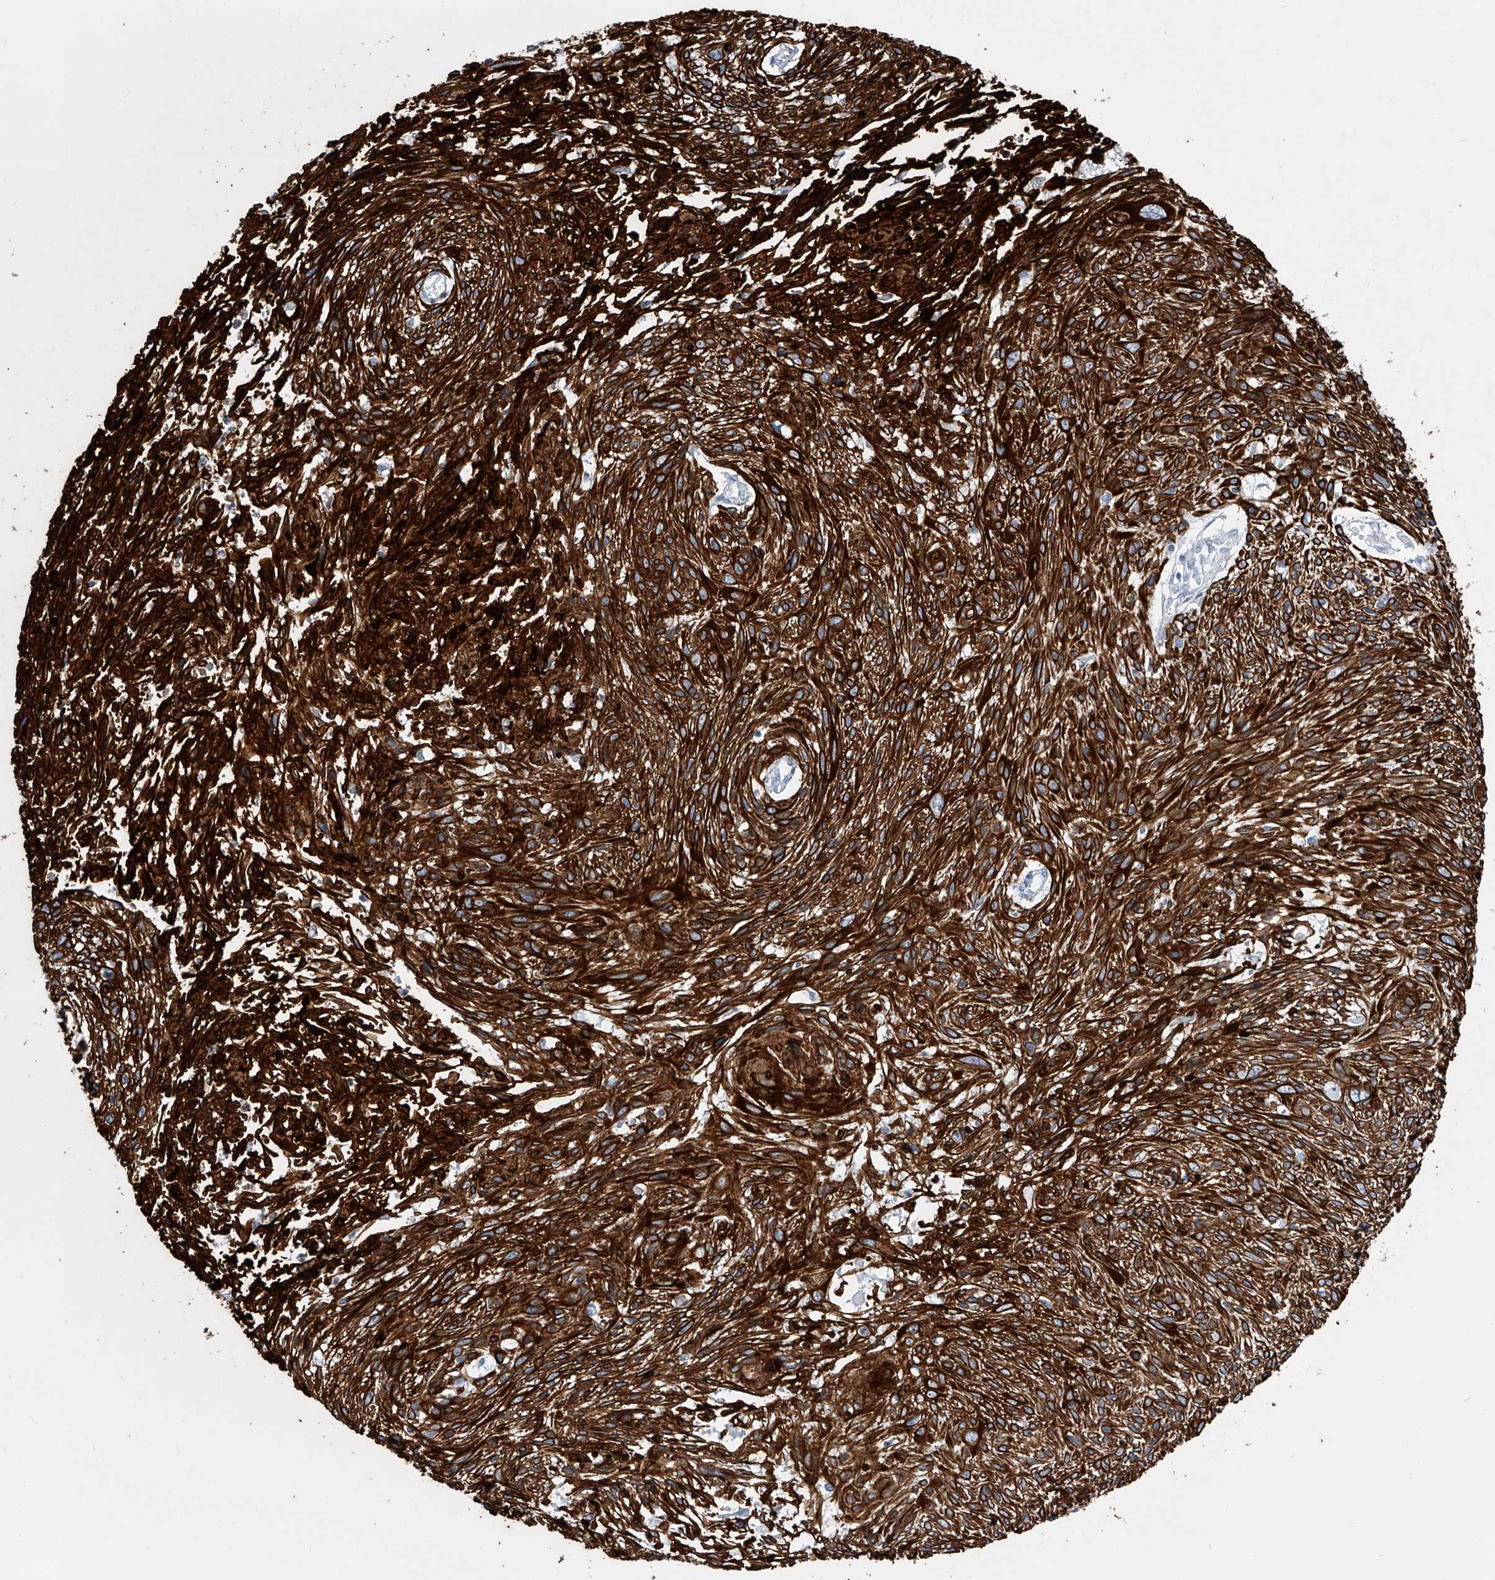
{"staining": {"intensity": "strong", "quantity": ">75%", "location": "cytoplasmic/membranous"}, "tissue": "cervical cancer", "cell_type": "Tumor cells", "image_type": "cancer", "snomed": [{"axis": "morphology", "description": "Squamous cell carcinoma, NOS"}, {"axis": "topography", "description": "Cervix"}], "caption": "Strong cytoplasmic/membranous positivity is identified in about >75% of tumor cells in cervical cancer.", "gene": "FRS3", "patient": {"sex": "female", "age": 51}}